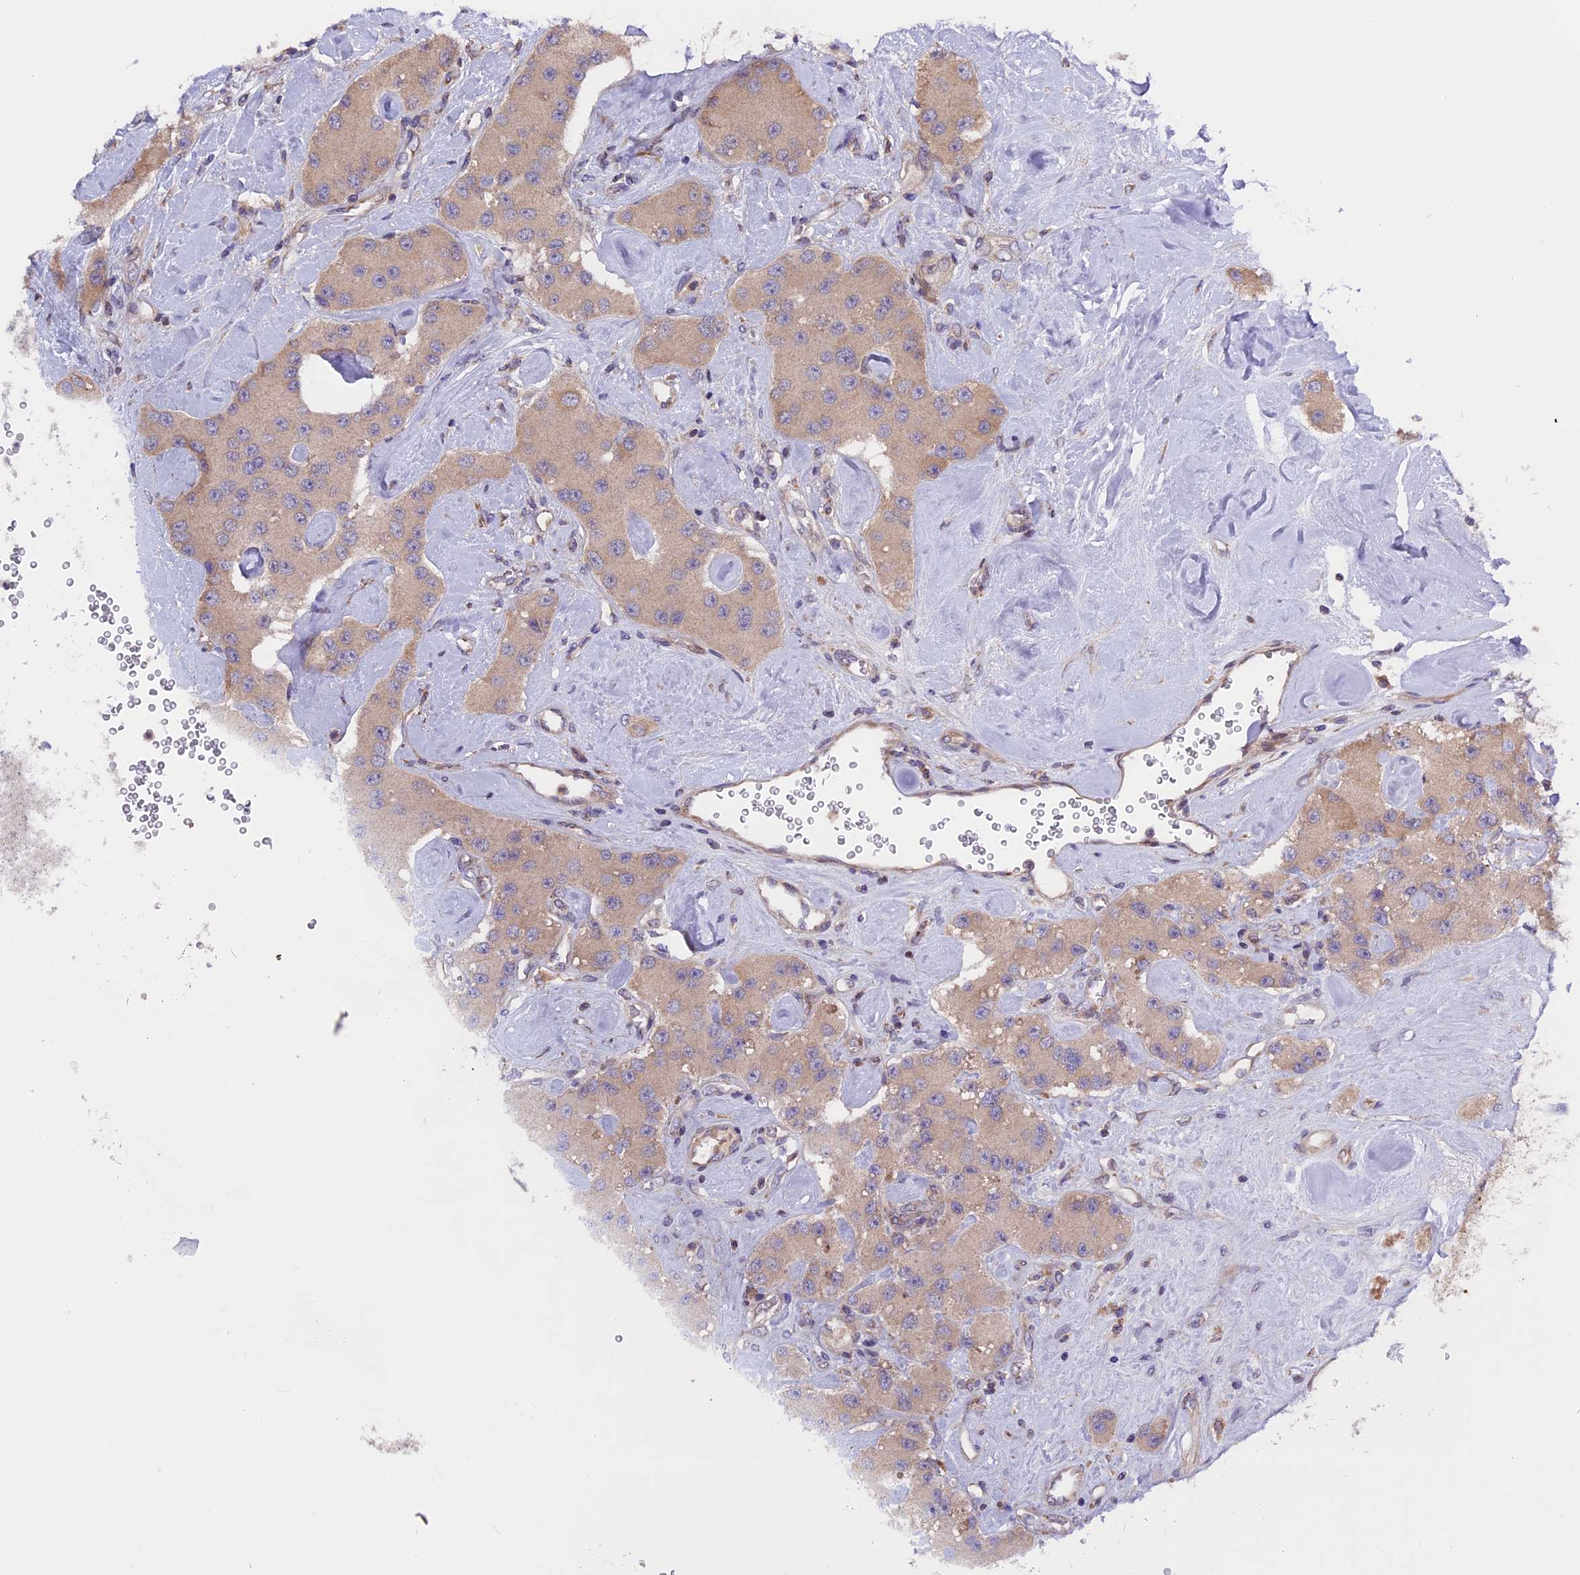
{"staining": {"intensity": "weak", "quantity": ">75%", "location": "cytoplasmic/membranous"}, "tissue": "carcinoid", "cell_type": "Tumor cells", "image_type": "cancer", "snomed": [{"axis": "morphology", "description": "Carcinoid, malignant, NOS"}, {"axis": "topography", "description": "Pancreas"}], "caption": "A brown stain labels weak cytoplasmic/membranous positivity of a protein in human malignant carcinoid tumor cells. (DAB (3,3'-diaminobenzidine) IHC with brightfield microscopy, high magnification).", "gene": "ABCC10", "patient": {"sex": "male", "age": 41}}